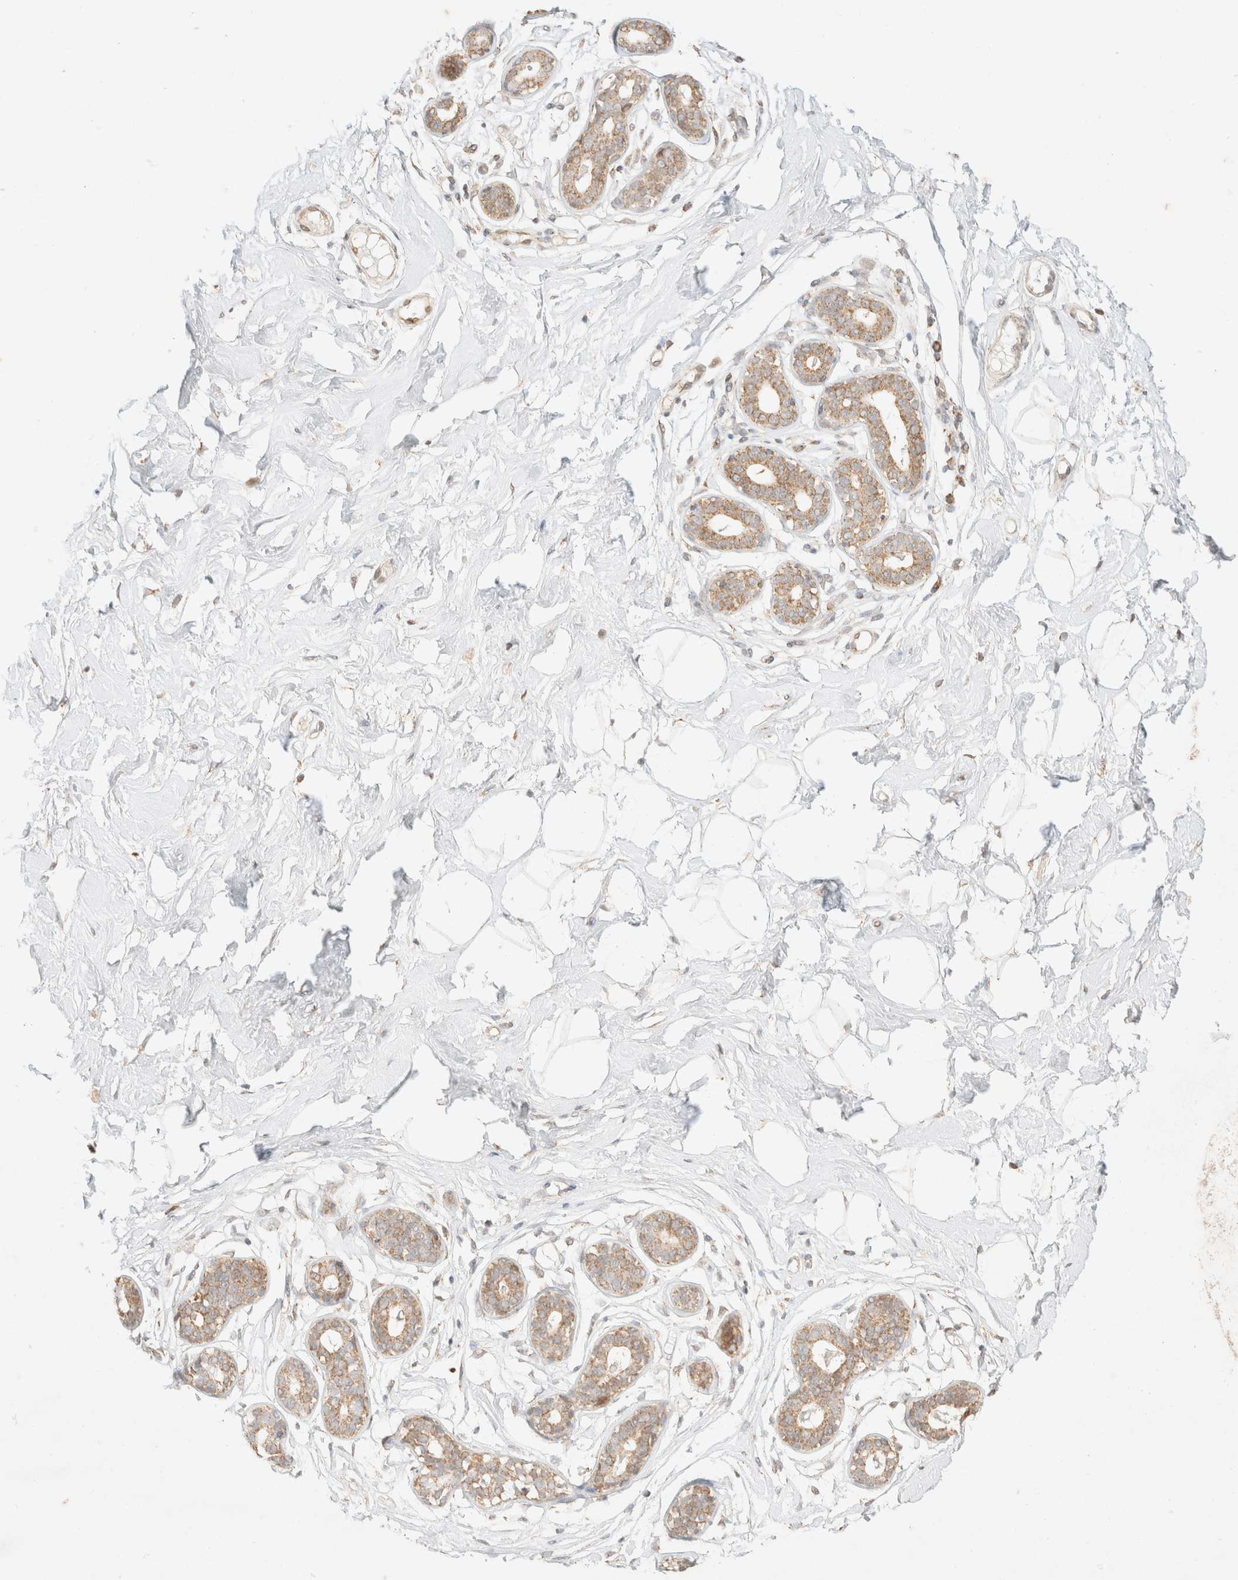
{"staining": {"intensity": "weak", "quantity": "25%-75%", "location": "cytoplasmic/membranous"}, "tissue": "breast", "cell_type": "Adipocytes", "image_type": "normal", "snomed": [{"axis": "morphology", "description": "Normal tissue, NOS"}, {"axis": "topography", "description": "Breast"}], "caption": "Immunohistochemistry (IHC) of unremarkable human breast shows low levels of weak cytoplasmic/membranous staining in about 25%-75% of adipocytes.", "gene": "TACO1", "patient": {"sex": "female", "age": 23}}